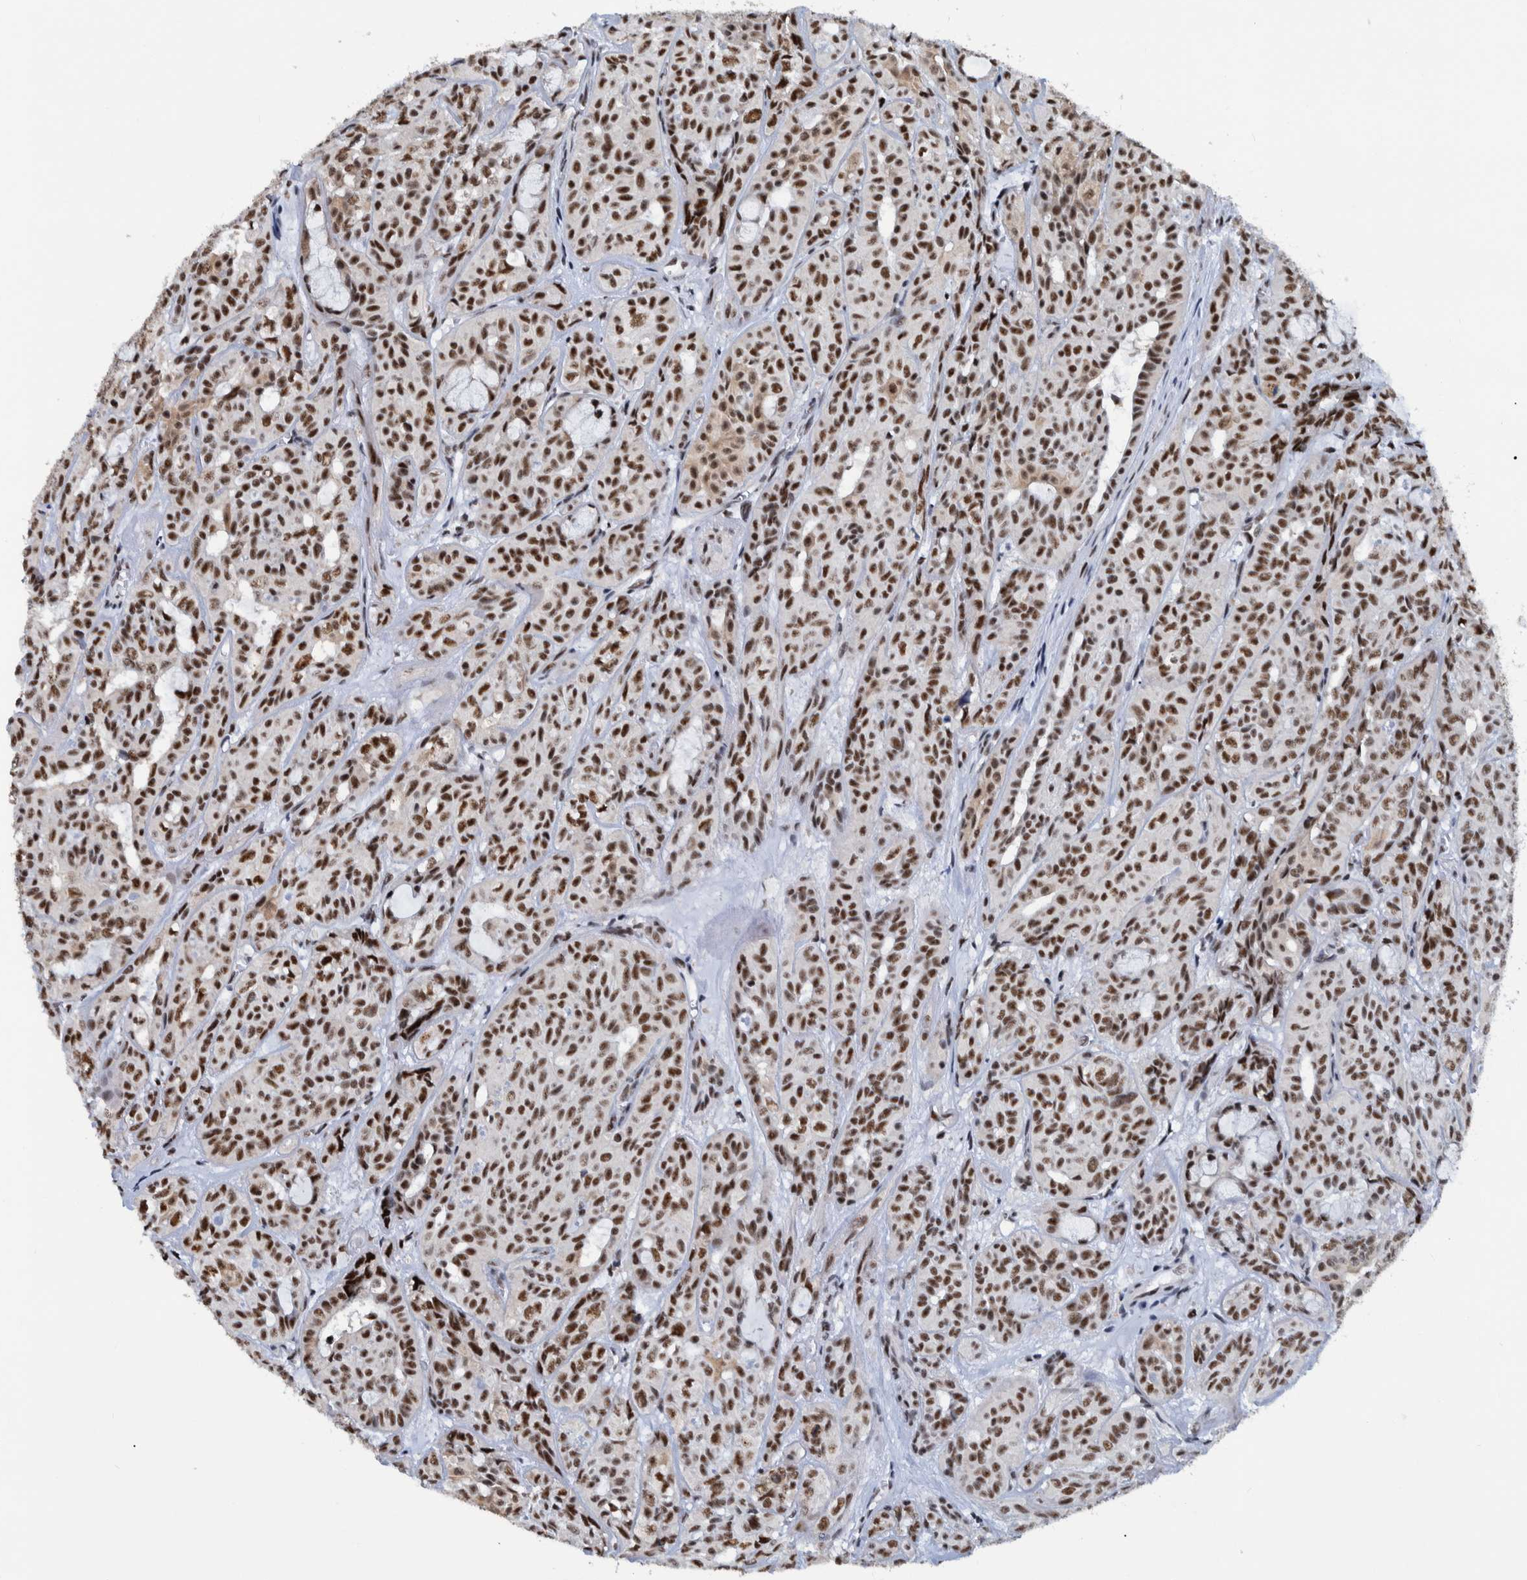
{"staining": {"intensity": "strong", "quantity": ">75%", "location": "nuclear"}, "tissue": "head and neck cancer", "cell_type": "Tumor cells", "image_type": "cancer", "snomed": [{"axis": "morphology", "description": "Adenocarcinoma, NOS"}, {"axis": "topography", "description": "Salivary gland, NOS"}, {"axis": "topography", "description": "Head-Neck"}], "caption": "Immunohistochemistry image of neoplastic tissue: human head and neck adenocarcinoma stained using immunohistochemistry reveals high levels of strong protein expression localized specifically in the nuclear of tumor cells, appearing as a nuclear brown color.", "gene": "EFTUD2", "patient": {"sex": "female", "age": 76}}